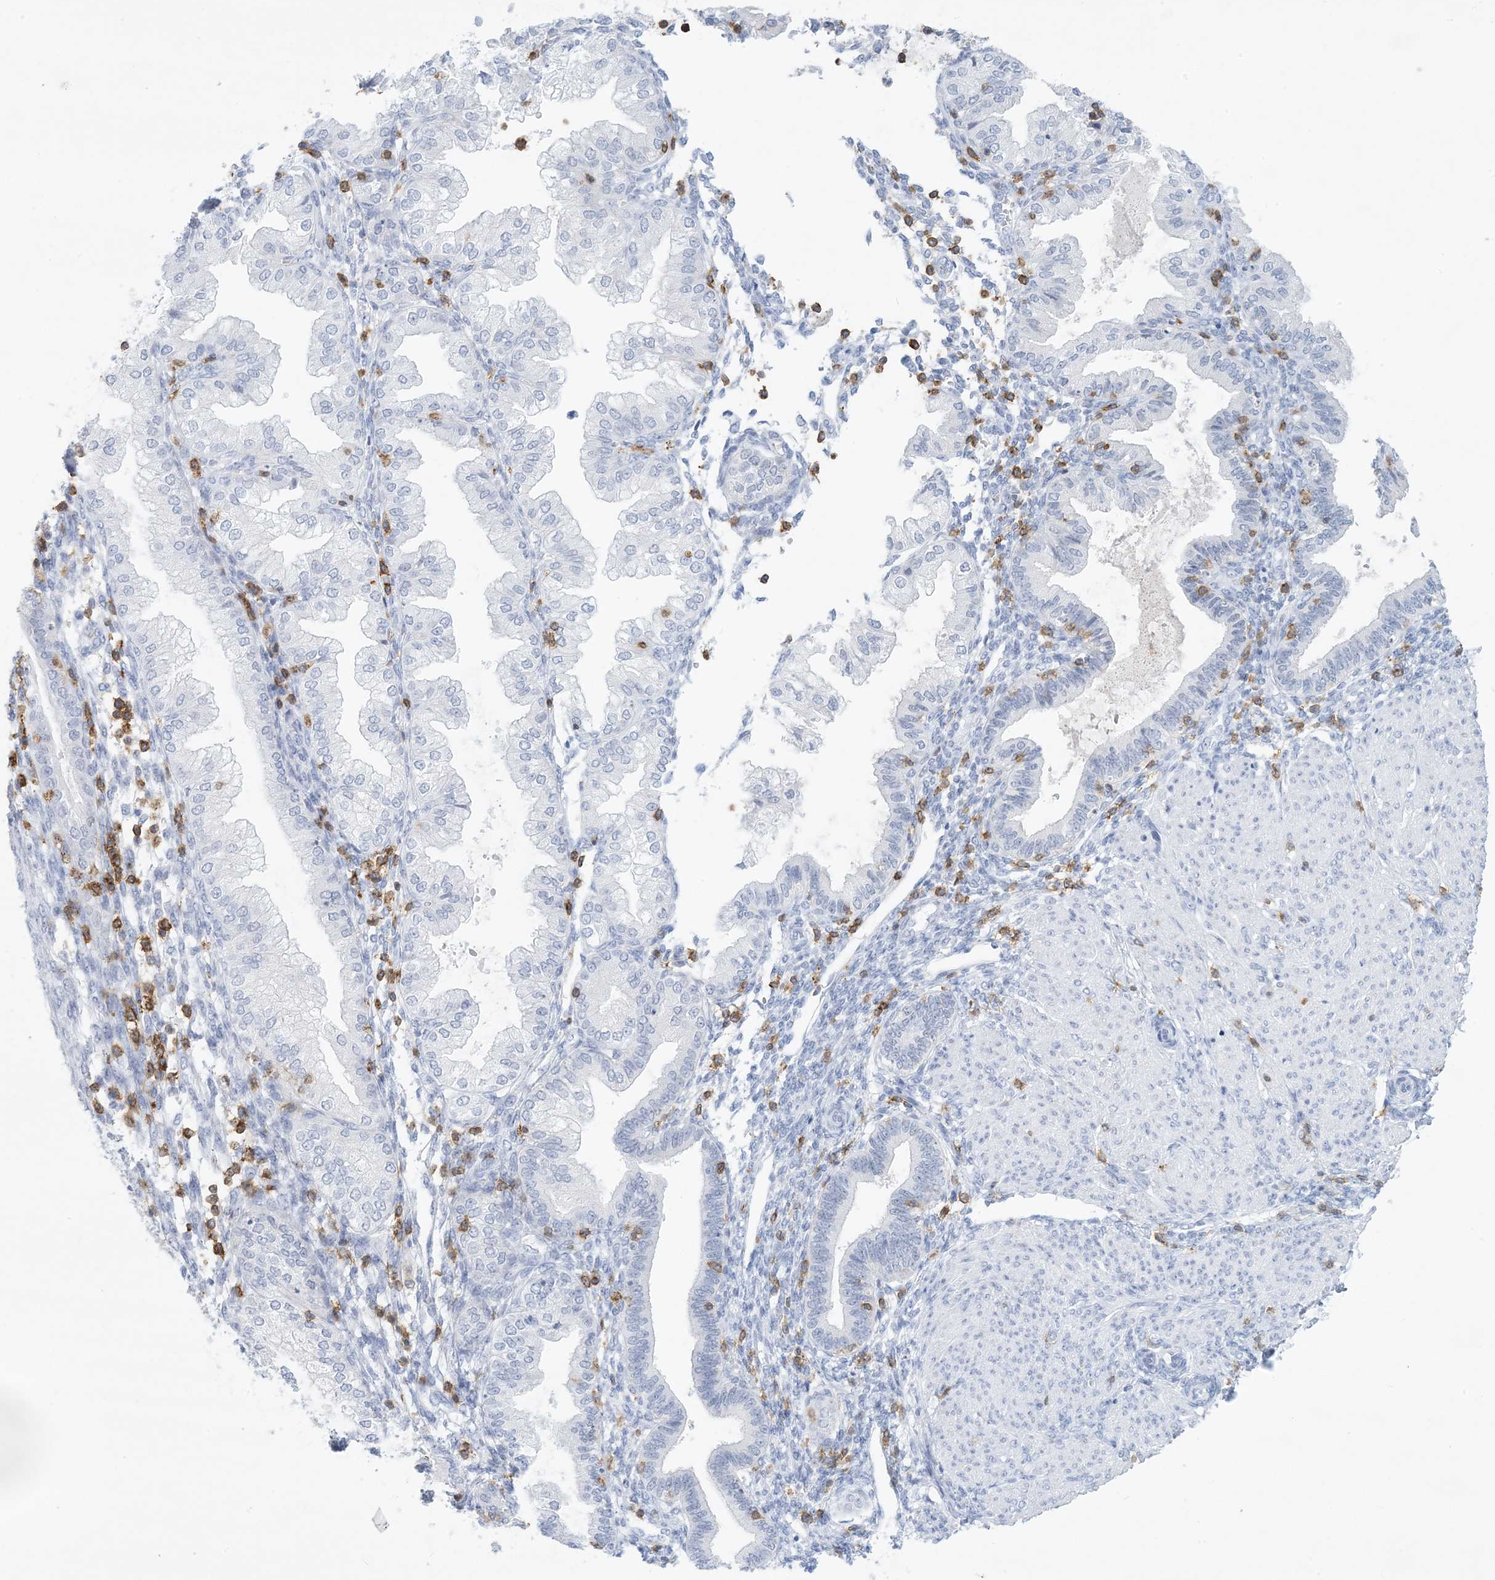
{"staining": {"intensity": "negative", "quantity": "none", "location": "none"}, "tissue": "endometrium", "cell_type": "Cells in endometrial stroma", "image_type": "normal", "snomed": [{"axis": "morphology", "description": "Normal tissue, NOS"}, {"axis": "topography", "description": "Endometrium"}], "caption": "A histopathology image of endometrium stained for a protein exhibits no brown staining in cells in endometrial stroma. Brightfield microscopy of IHC stained with DAB (3,3'-diaminobenzidine) (brown) and hematoxylin (blue), captured at high magnification.", "gene": "PSD4", "patient": {"sex": "female", "age": 53}}